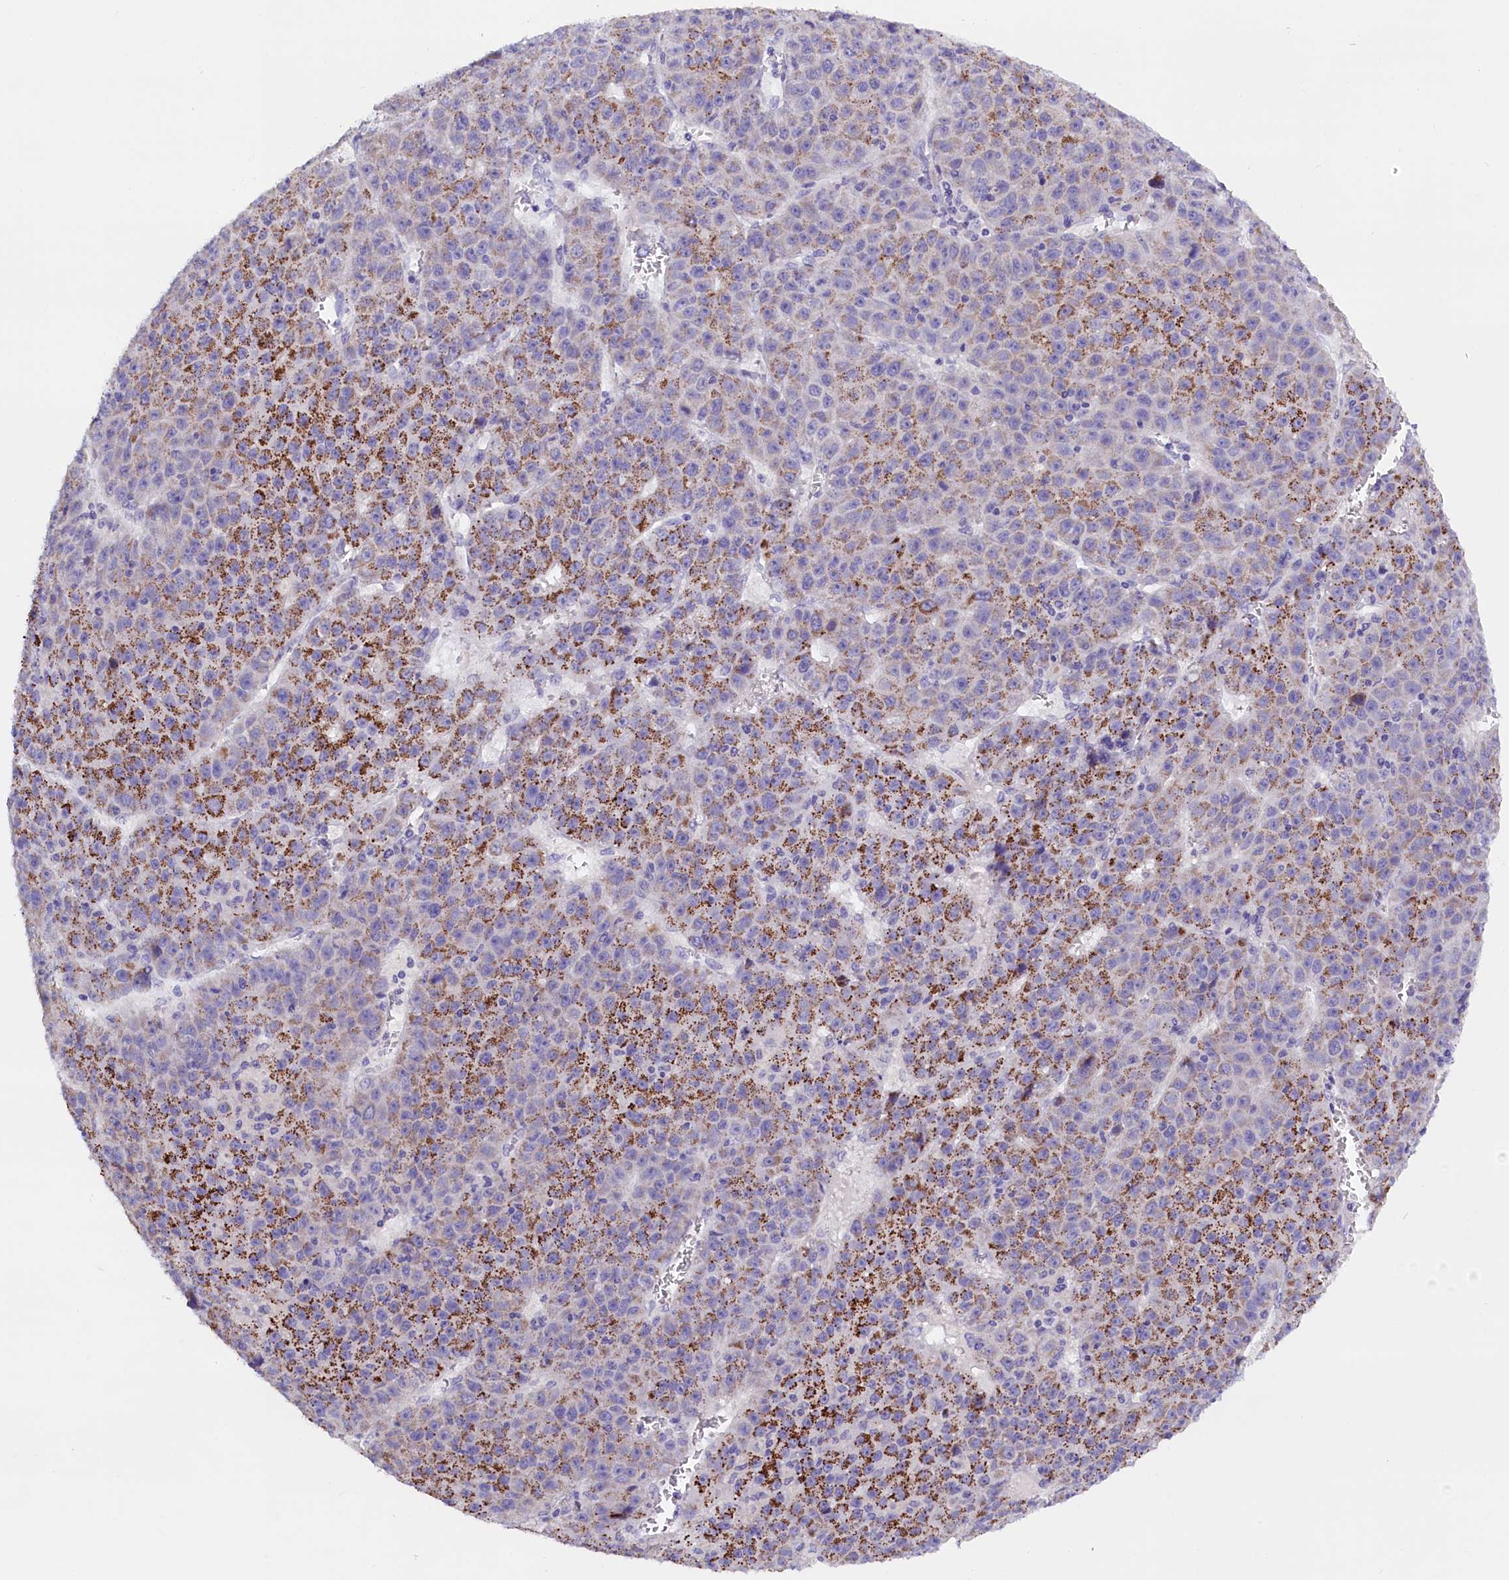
{"staining": {"intensity": "moderate", "quantity": "25%-75%", "location": "cytoplasmic/membranous"}, "tissue": "liver cancer", "cell_type": "Tumor cells", "image_type": "cancer", "snomed": [{"axis": "morphology", "description": "Carcinoma, Hepatocellular, NOS"}, {"axis": "topography", "description": "Liver"}], "caption": "Immunohistochemical staining of liver cancer shows medium levels of moderate cytoplasmic/membranous protein staining in approximately 25%-75% of tumor cells. (IHC, brightfield microscopy, high magnification).", "gene": "RTTN", "patient": {"sex": "female", "age": 53}}